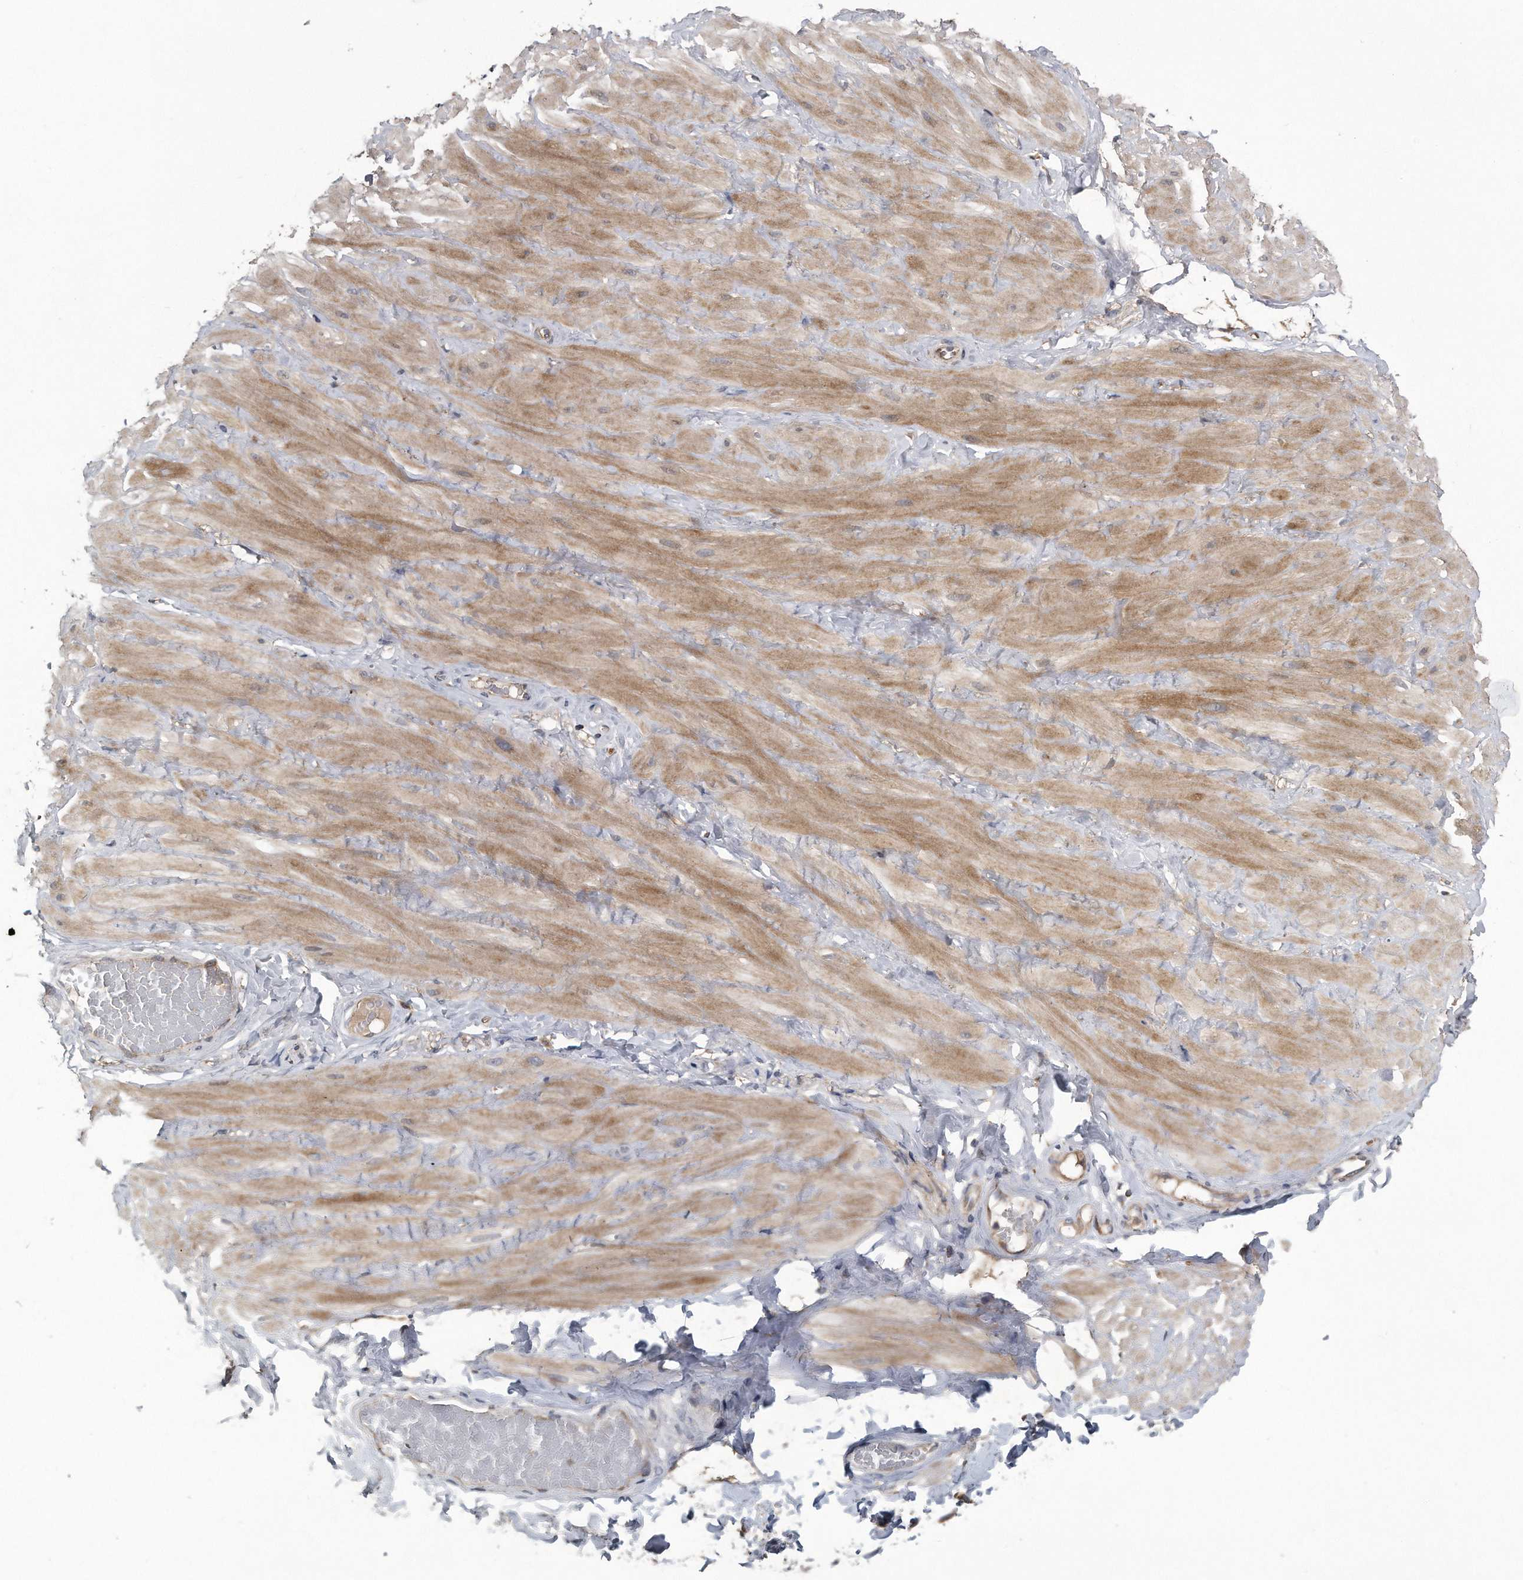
{"staining": {"intensity": "weak", "quantity": "25%-75%", "location": "cytoplasmic/membranous"}, "tissue": "adipose tissue", "cell_type": "Adipocytes", "image_type": "normal", "snomed": [{"axis": "morphology", "description": "Normal tissue, NOS"}, {"axis": "topography", "description": "Adipose tissue"}, {"axis": "topography", "description": "Vascular tissue"}, {"axis": "topography", "description": "Peripheral nerve tissue"}], "caption": "Immunohistochemistry (IHC) (DAB) staining of normal adipose tissue demonstrates weak cytoplasmic/membranous protein staining in approximately 25%-75% of adipocytes.", "gene": "LYRM4", "patient": {"sex": "male", "age": 25}}